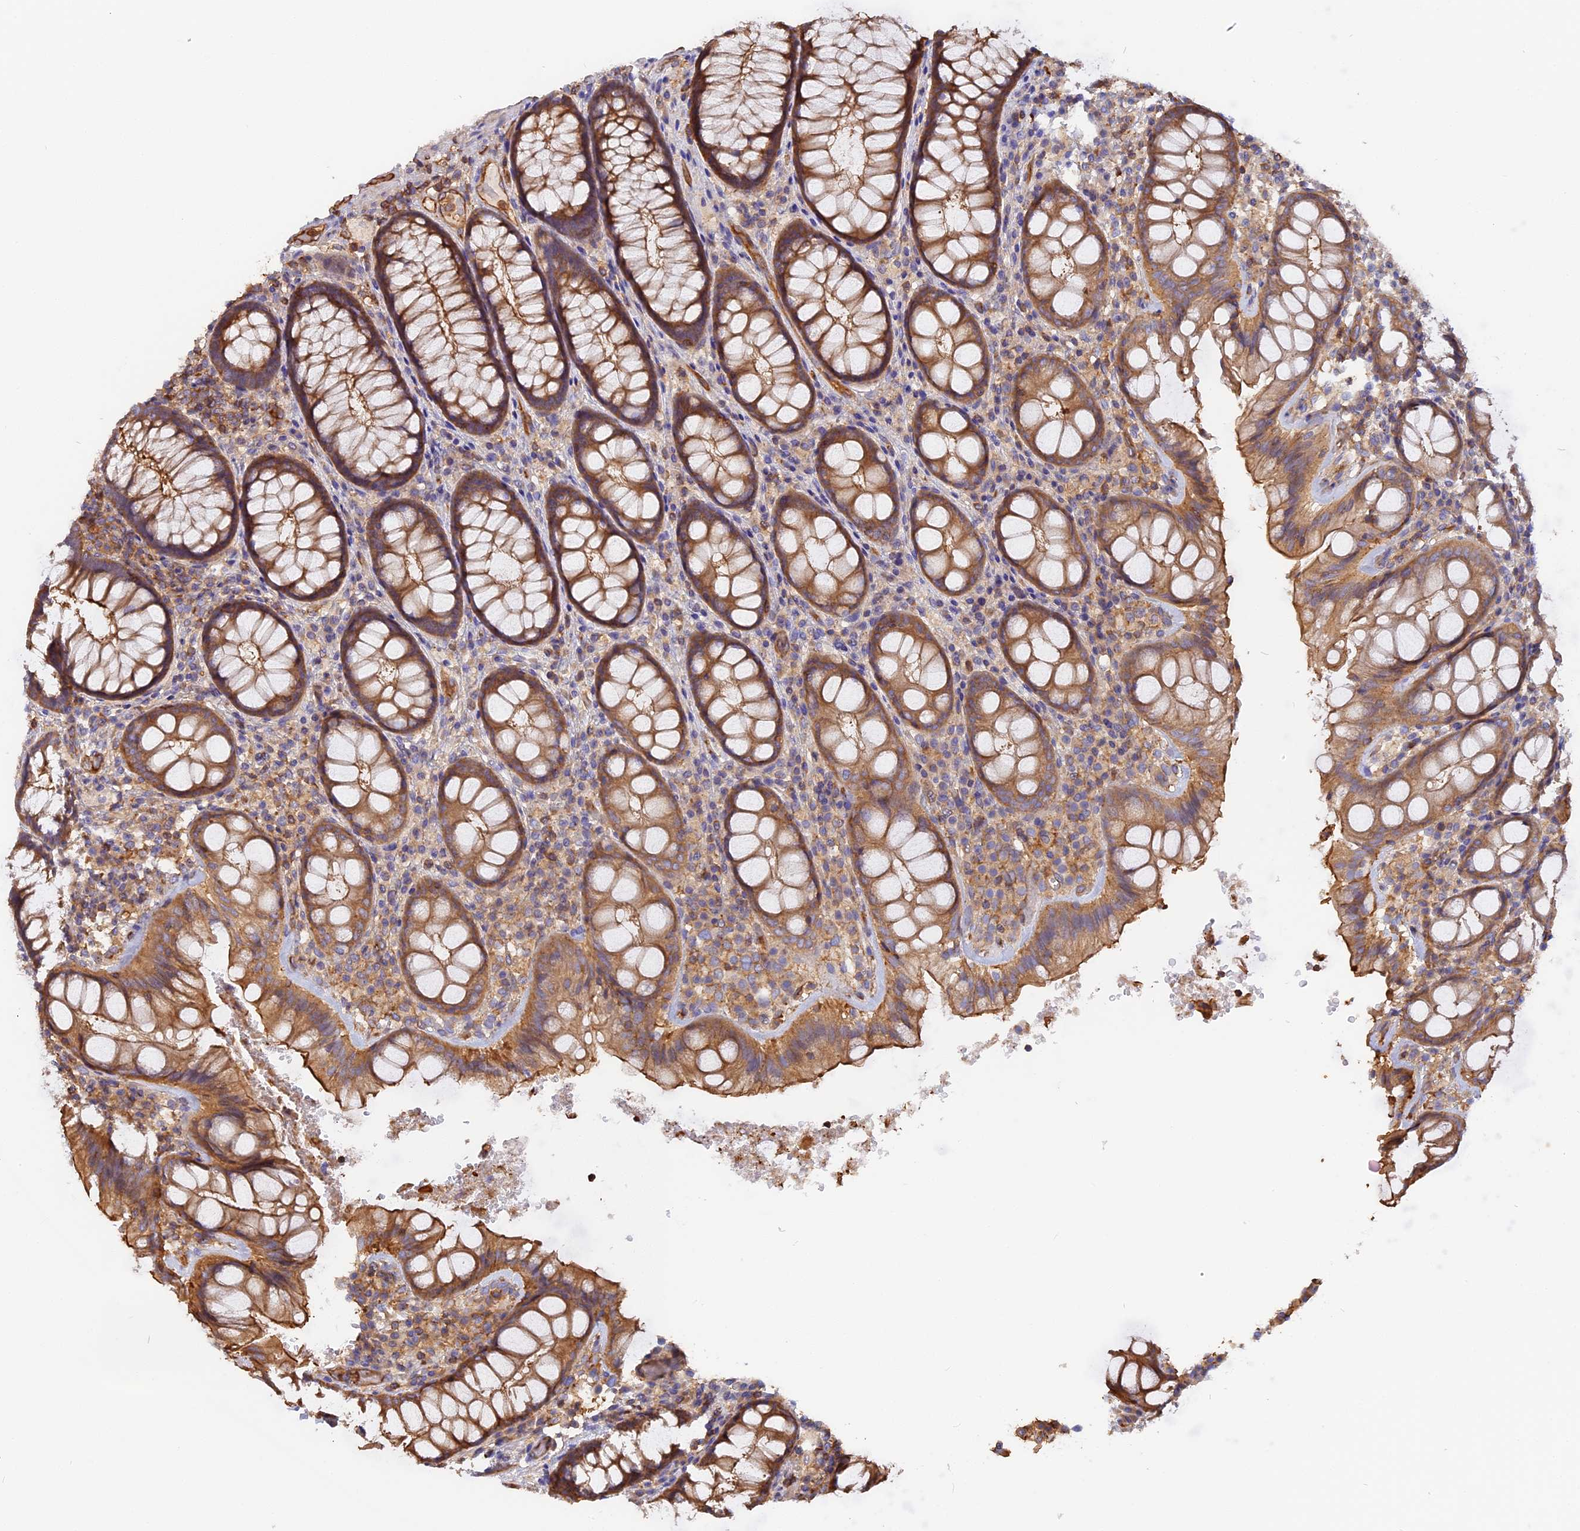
{"staining": {"intensity": "moderate", "quantity": ">75%", "location": "cytoplasmic/membranous"}, "tissue": "rectum", "cell_type": "Glandular cells", "image_type": "normal", "snomed": [{"axis": "morphology", "description": "Normal tissue, NOS"}, {"axis": "topography", "description": "Rectum"}], "caption": "Brown immunohistochemical staining in benign rectum exhibits moderate cytoplasmic/membranous staining in about >75% of glandular cells. The staining was performed using DAB (3,3'-diaminobenzidine) to visualize the protein expression in brown, while the nuclei were stained in blue with hematoxylin (Magnification: 20x).", "gene": "VPS18", "patient": {"sex": "male", "age": 83}}